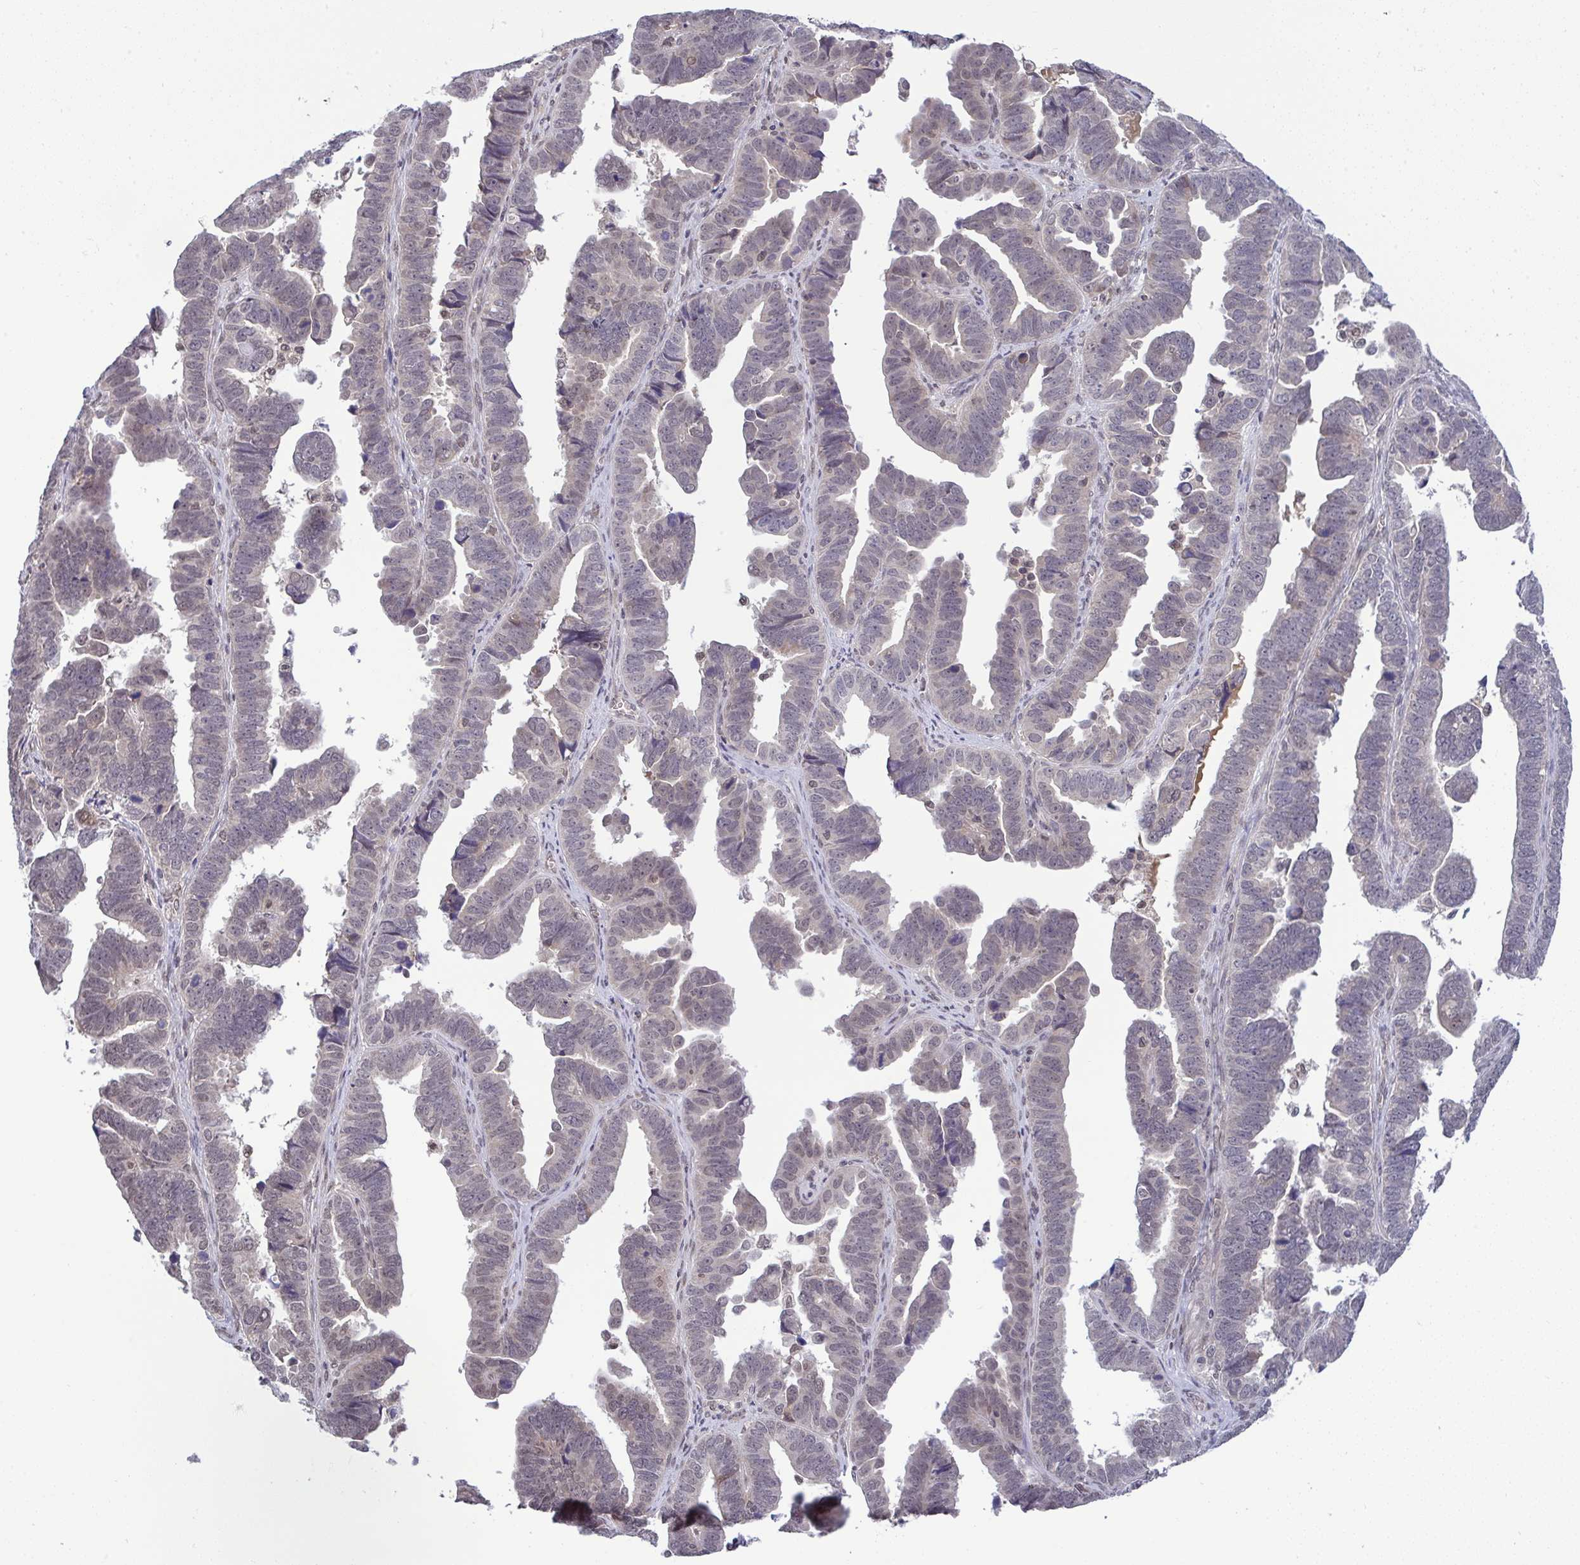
{"staining": {"intensity": "weak", "quantity": "<25%", "location": "nuclear"}, "tissue": "endometrial cancer", "cell_type": "Tumor cells", "image_type": "cancer", "snomed": [{"axis": "morphology", "description": "Adenocarcinoma, NOS"}, {"axis": "topography", "description": "Endometrium"}], "caption": "High power microscopy micrograph of an IHC micrograph of endometrial cancer (adenocarcinoma), revealing no significant positivity in tumor cells.", "gene": "C9orf64", "patient": {"sex": "female", "age": 75}}